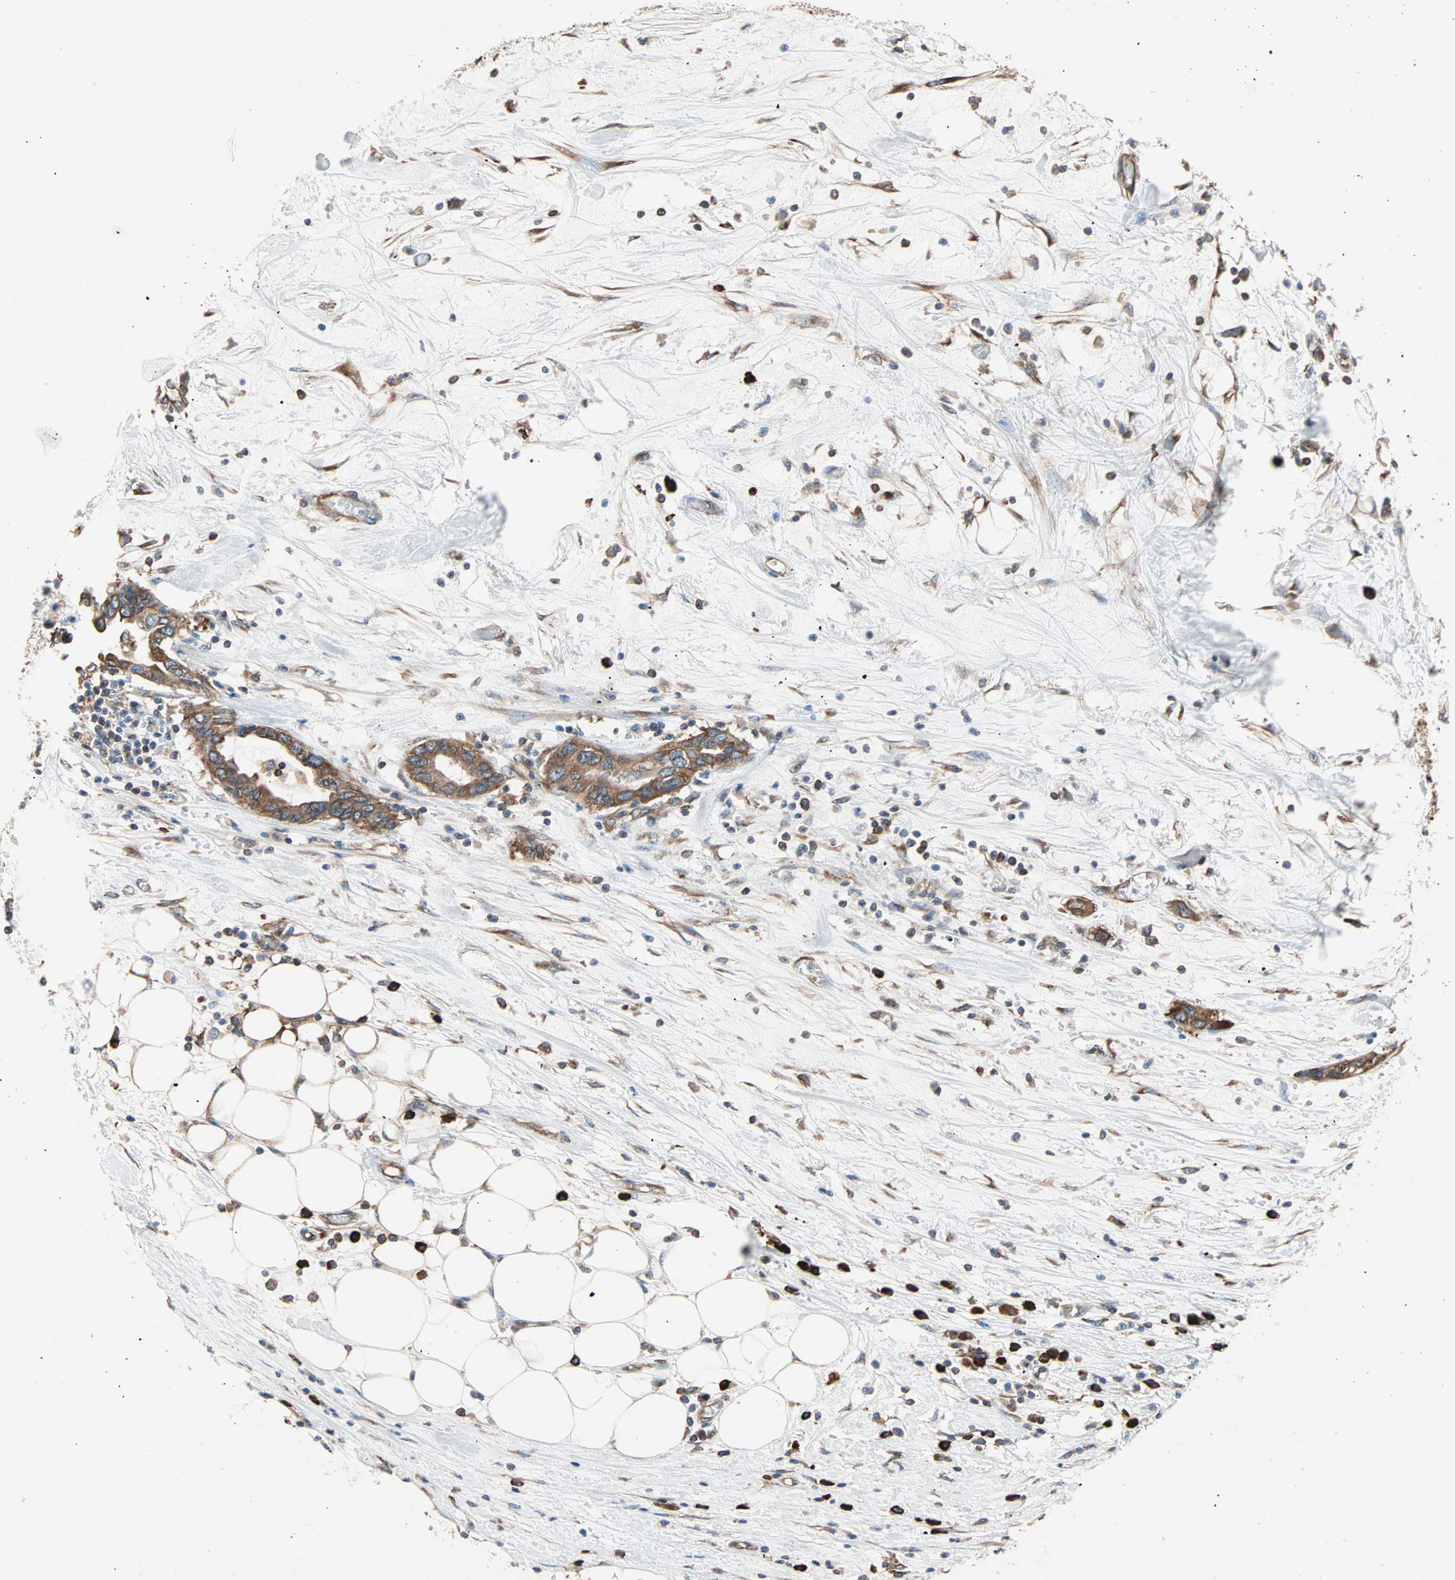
{"staining": {"intensity": "moderate", "quantity": ">75%", "location": "cytoplasmic/membranous"}, "tissue": "pancreatic cancer", "cell_type": "Tumor cells", "image_type": "cancer", "snomed": [{"axis": "morphology", "description": "Adenocarcinoma, NOS"}, {"axis": "topography", "description": "Pancreas"}], "caption": "Human pancreatic cancer (adenocarcinoma) stained with a brown dye exhibits moderate cytoplasmic/membranous positive positivity in about >75% of tumor cells.", "gene": "EEF2", "patient": {"sex": "female", "age": 57}}